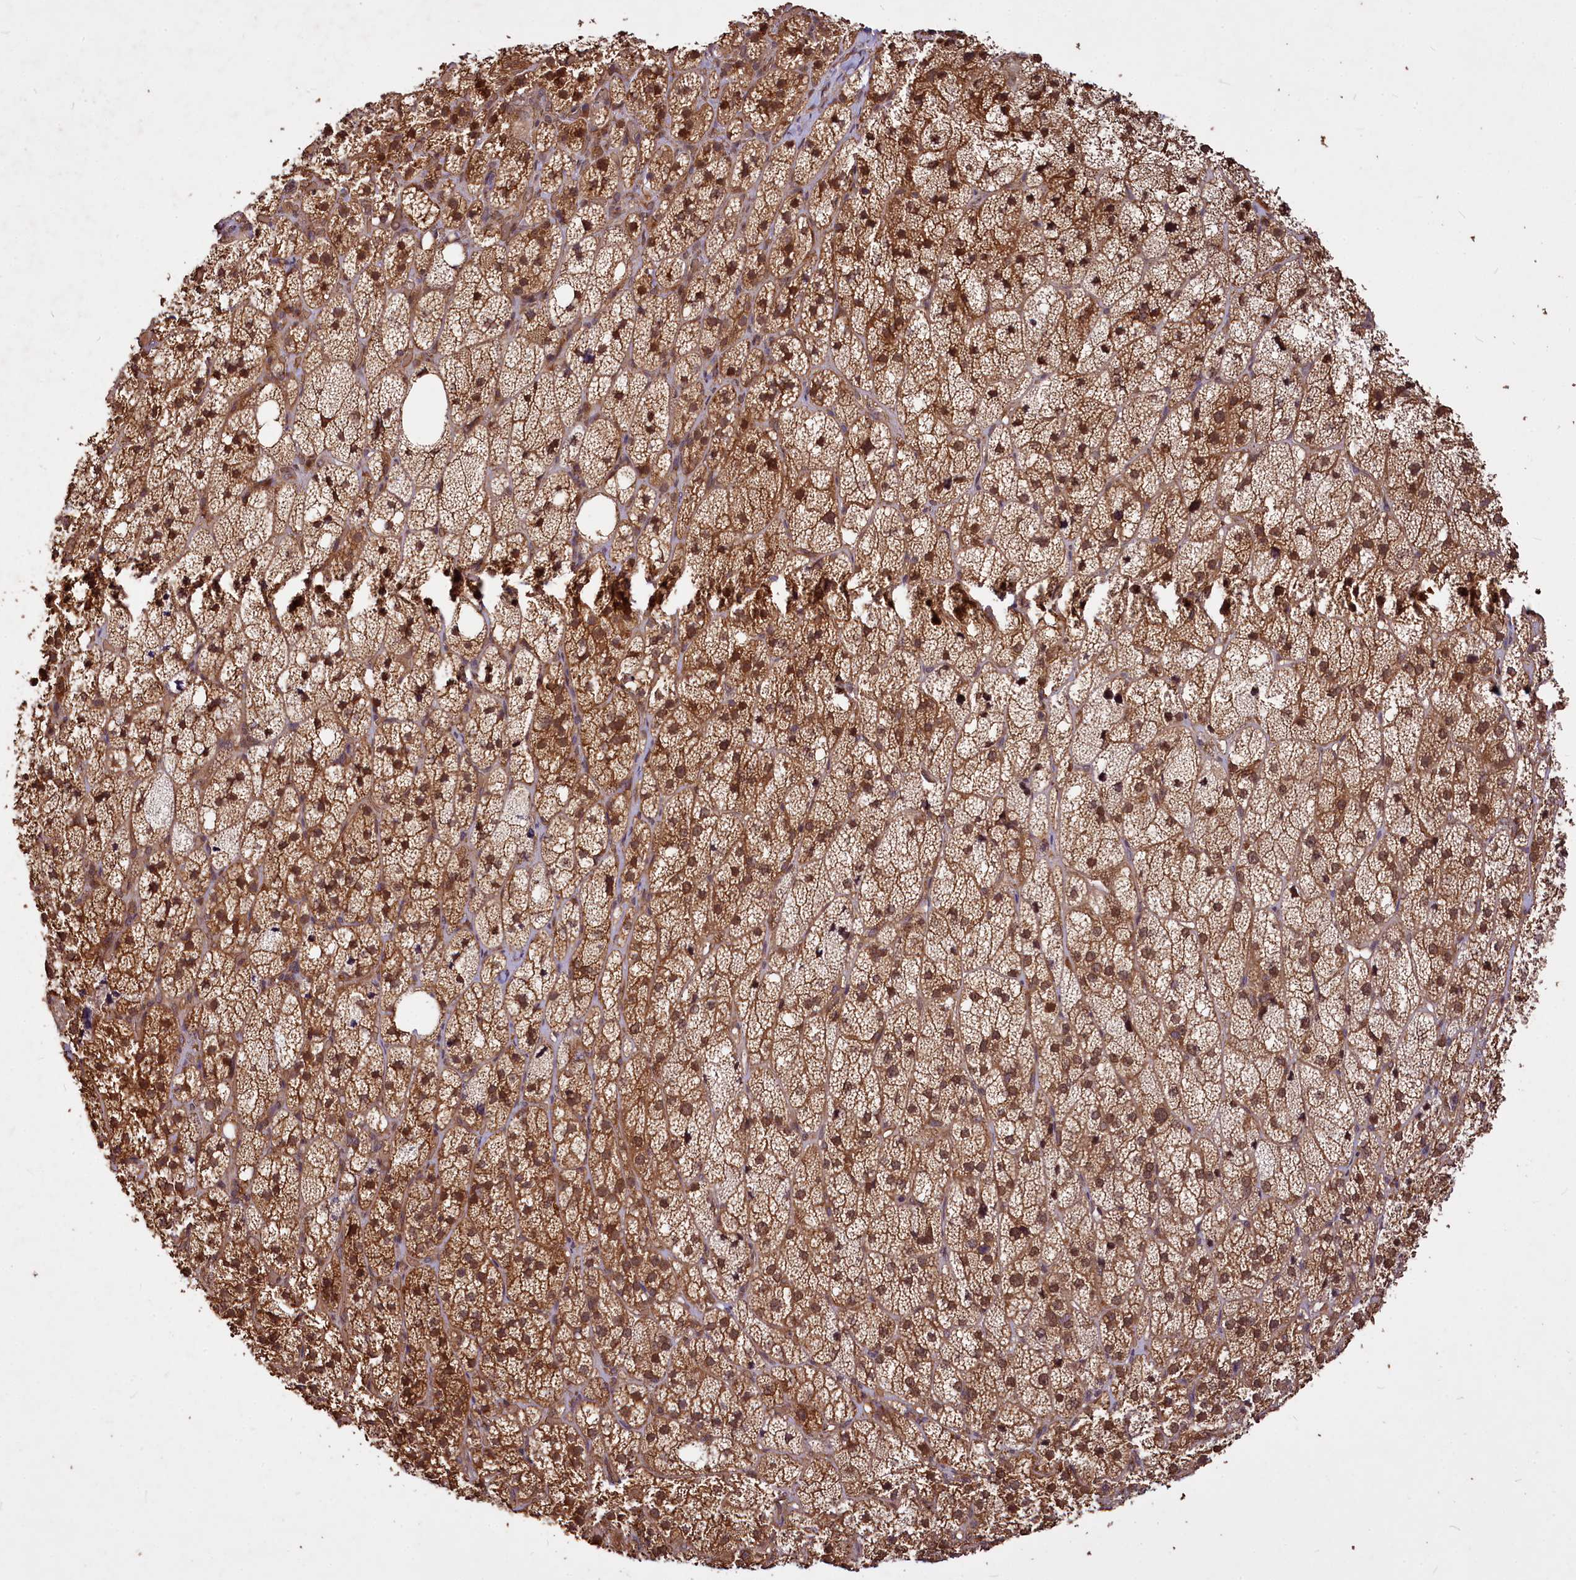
{"staining": {"intensity": "moderate", "quantity": ">75%", "location": "cytoplasmic/membranous,nuclear"}, "tissue": "adrenal gland", "cell_type": "Glandular cells", "image_type": "normal", "snomed": [{"axis": "morphology", "description": "Normal tissue, NOS"}, {"axis": "topography", "description": "Adrenal gland"}], "caption": "Immunohistochemistry image of benign adrenal gland: adrenal gland stained using immunohistochemistry (IHC) reveals medium levels of moderate protein expression localized specifically in the cytoplasmic/membranous,nuclear of glandular cells, appearing as a cytoplasmic/membranous,nuclear brown color.", "gene": "VPS51", "patient": {"sex": "male", "age": 61}}